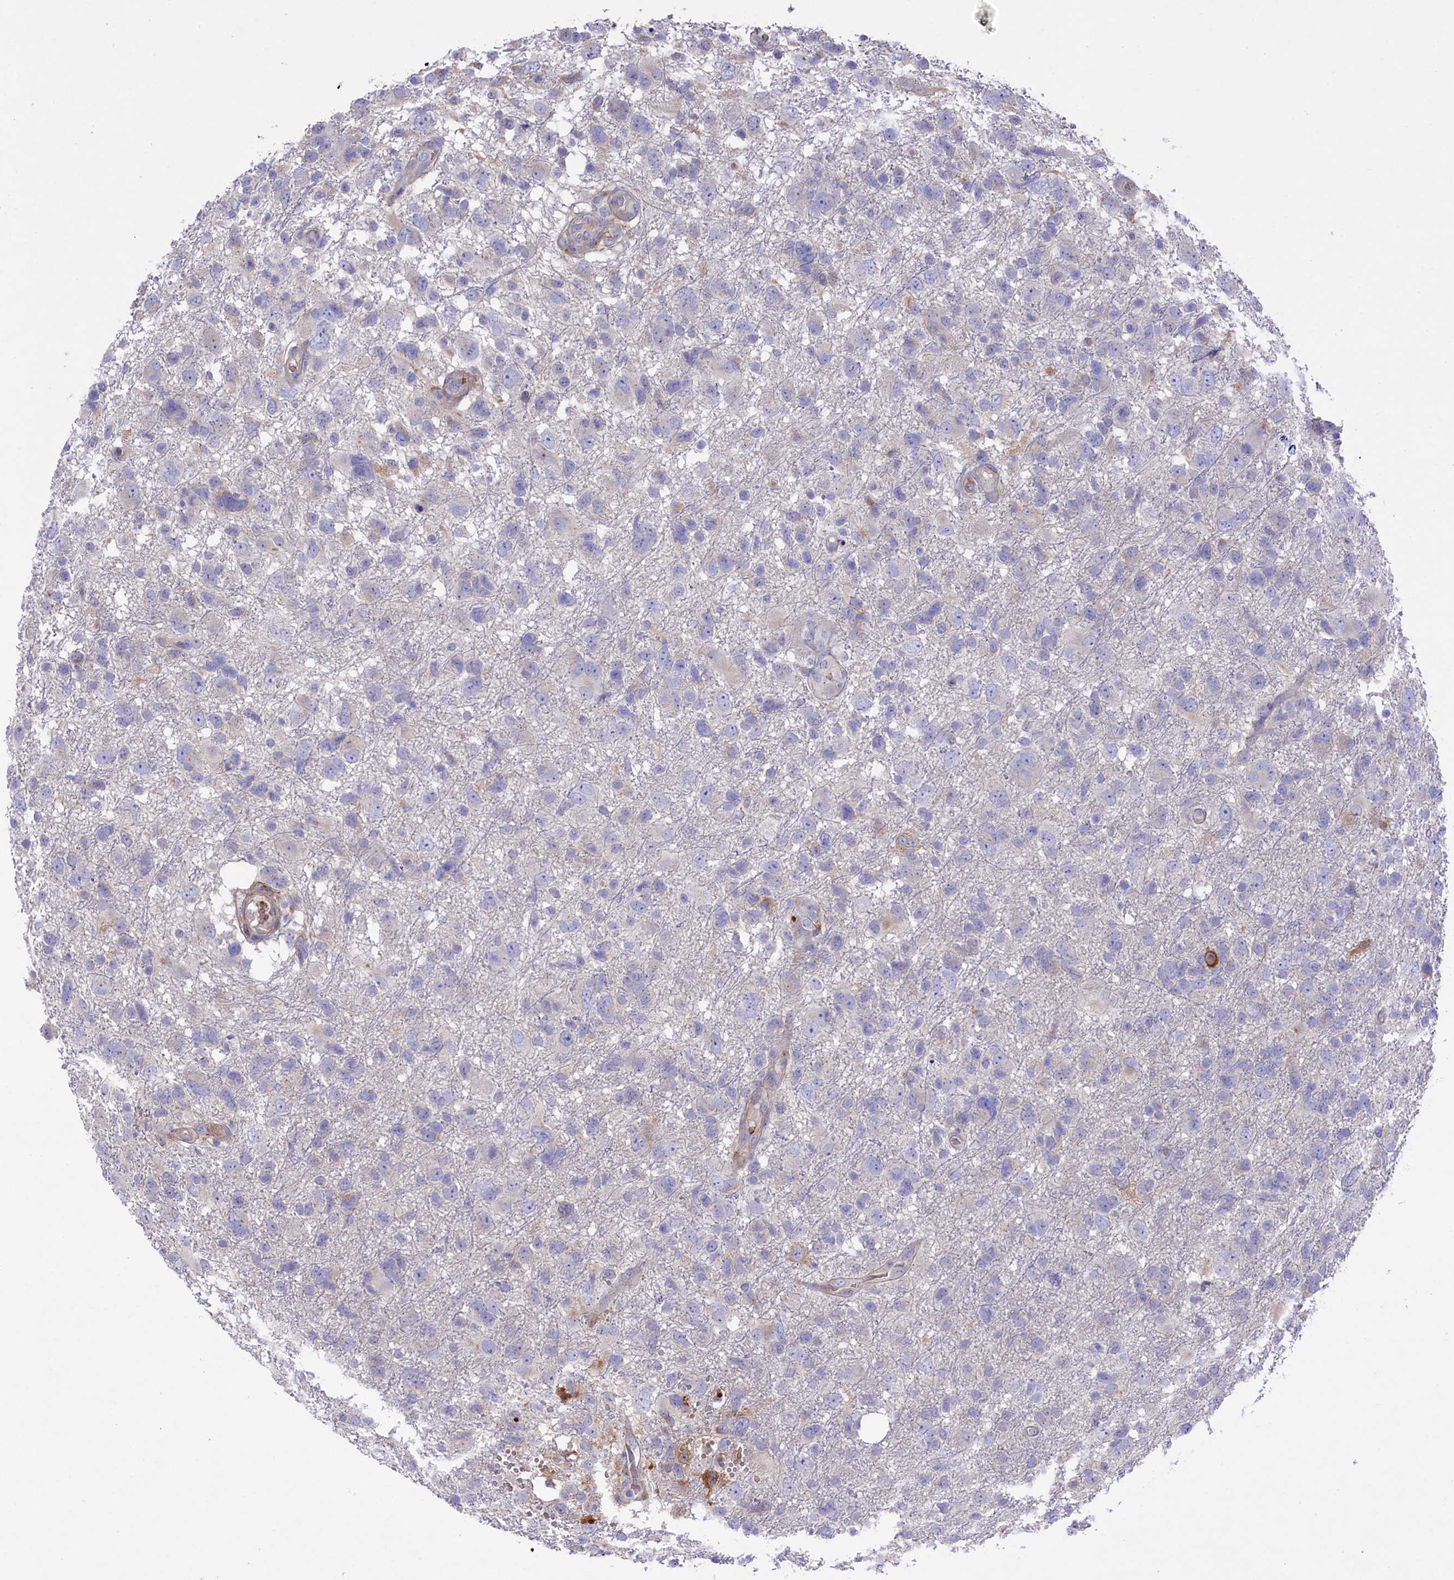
{"staining": {"intensity": "negative", "quantity": "none", "location": "none"}, "tissue": "glioma", "cell_type": "Tumor cells", "image_type": "cancer", "snomed": [{"axis": "morphology", "description": "Glioma, malignant, High grade"}, {"axis": "topography", "description": "Brain"}], "caption": "IHC of malignant glioma (high-grade) shows no expression in tumor cells.", "gene": "LHFPL4", "patient": {"sex": "male", "age": 61}}